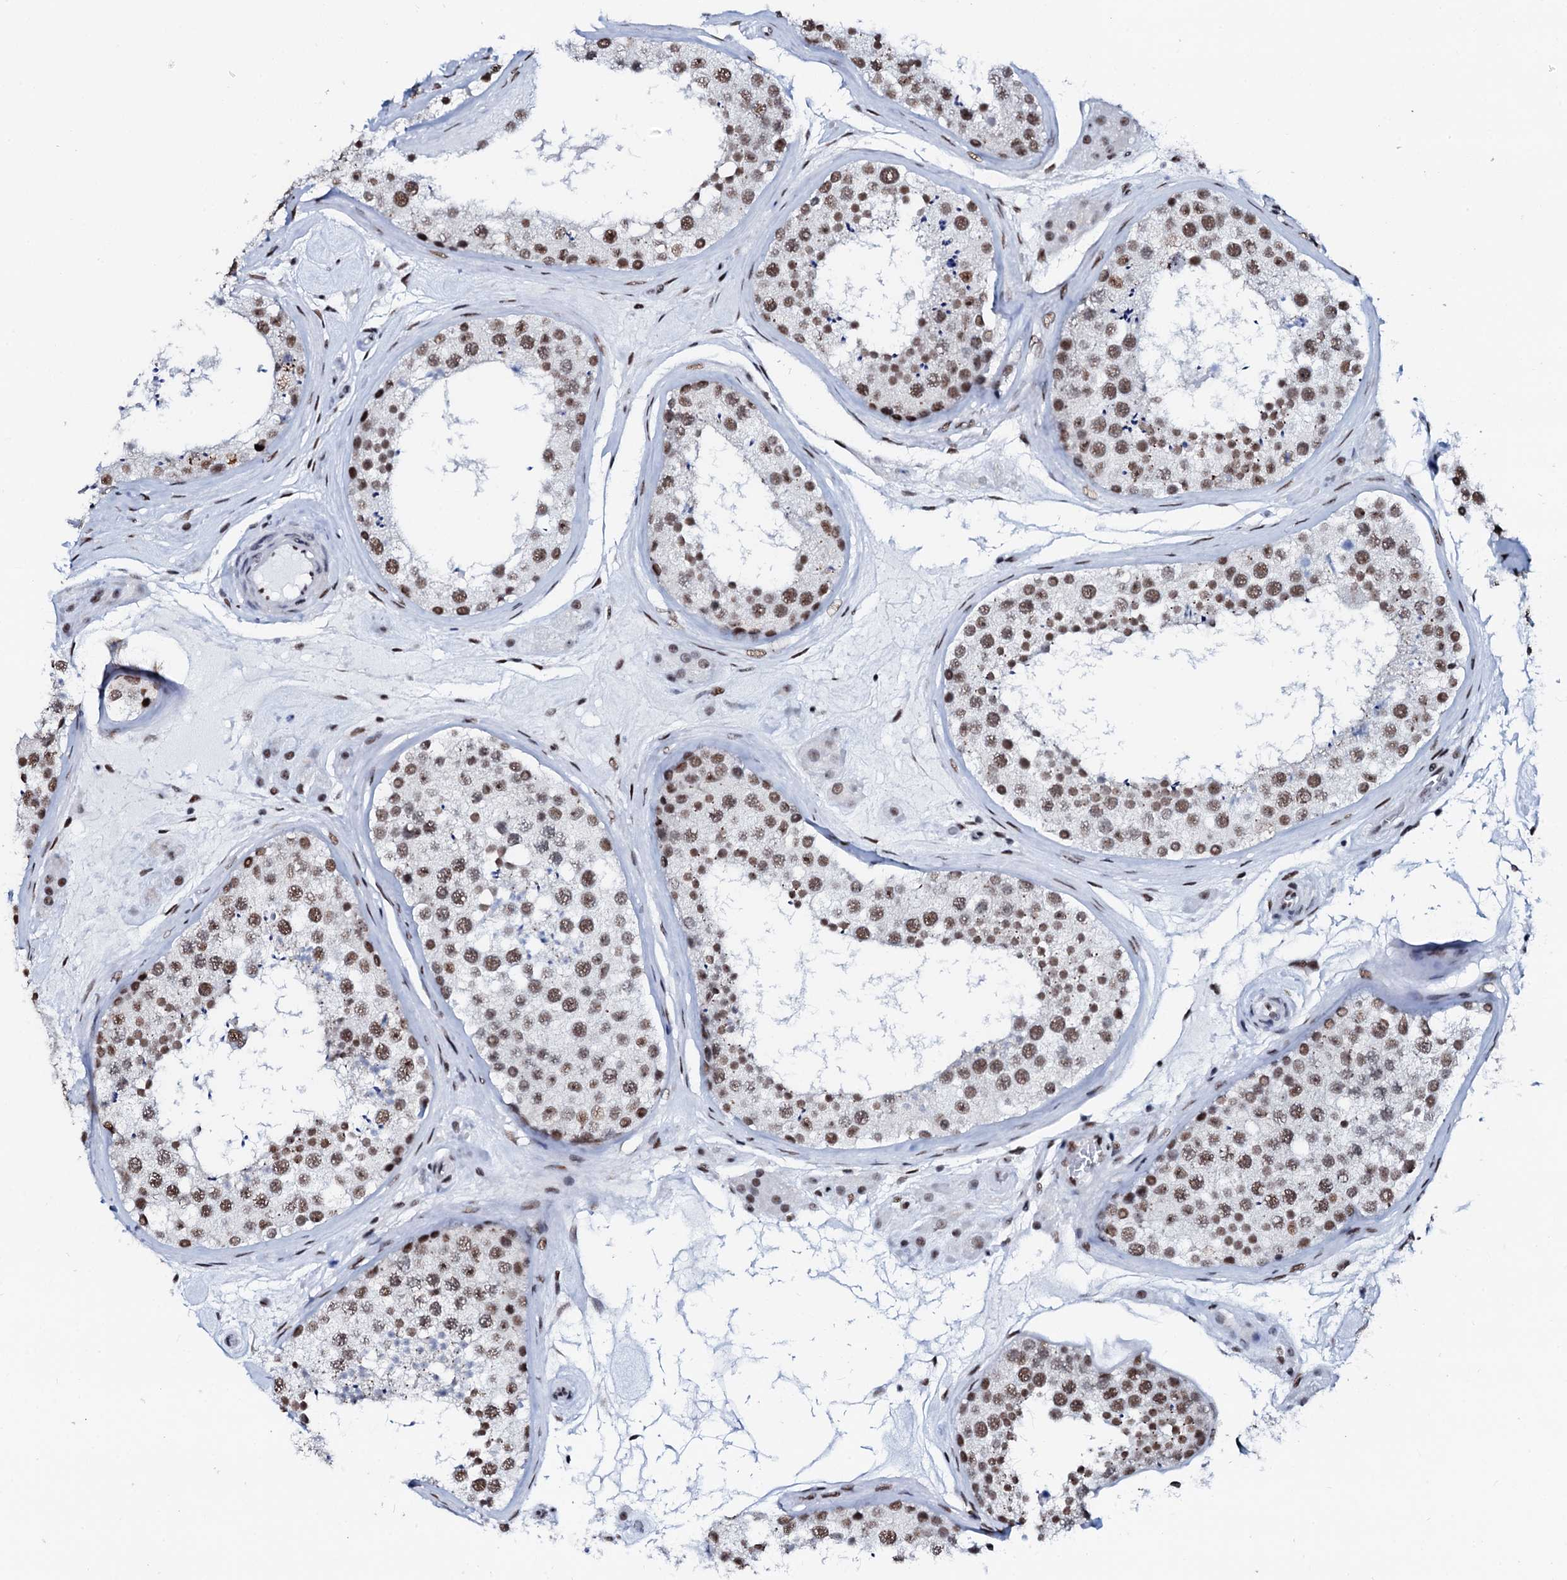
{"staining": {"intensity": "moderate", "quantity": ">75%", "location": "nuclear"}, "tissue": "testis", "cell_type": "Cells in seminiferous ducts", "image_type": "normal", "snomed": [{"axis": "morphology", "description": "Normal tissue, NOS"}, {"axis": "topography", "description": "Testis"}], "caption": "The histopathology image displays a brown stain indicating the presence of a protein in the nuclear of cells in seminiferous ducts in testis.", "gene": "NKAPD1", "patient": {"sex": "male", "age": 46}}